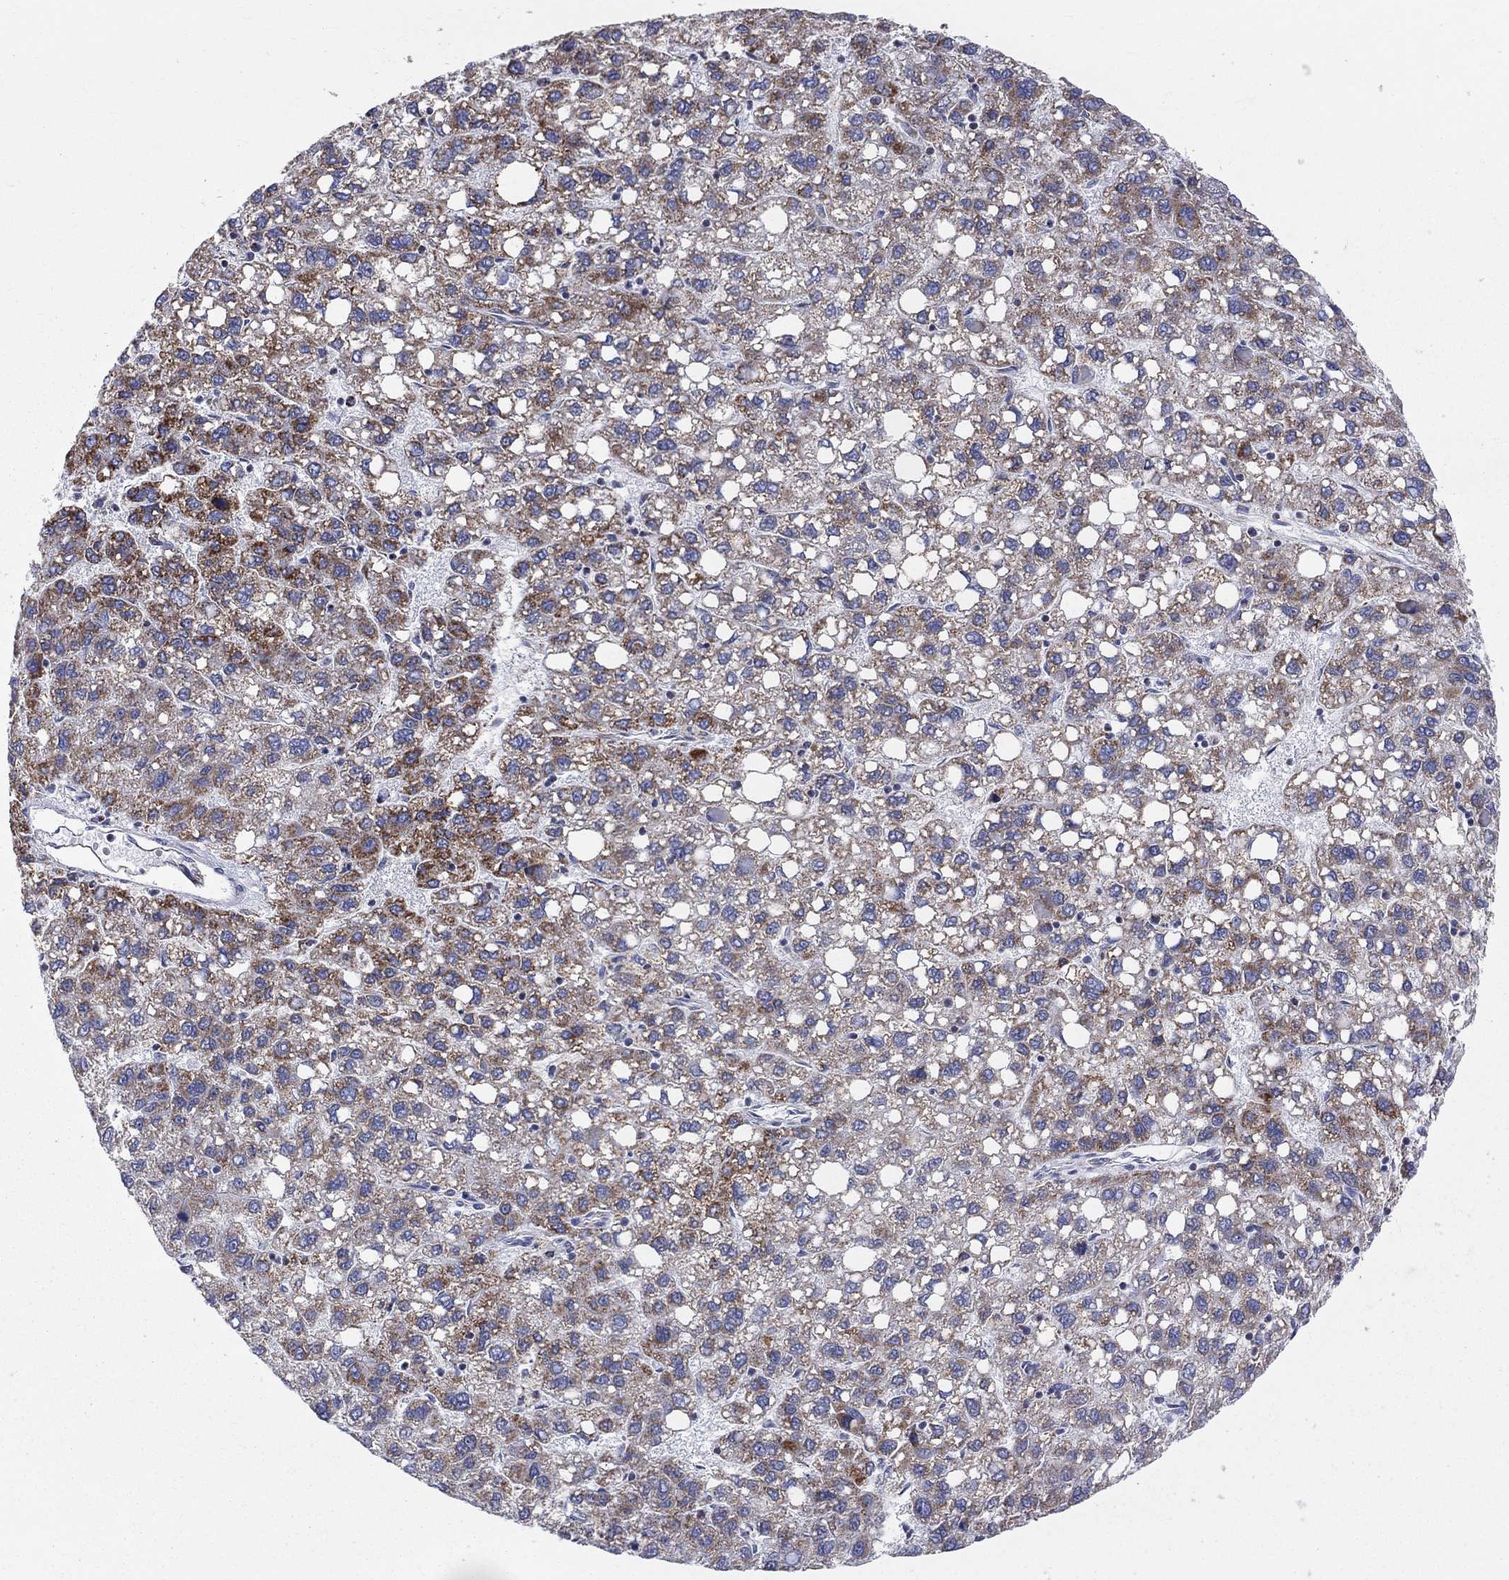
{"staining": {"intensity": "moderate", "quantity": ">75%", "location": "cytoplasmic/membranous"}, "tissue": "liver cancer", "cell_type": "Tumor cells", "image_type": "cancer", "snomed": [{"axis": "morphology", "description": "Carcinoma, Hepatocellular, NOS"}, {"axis": "topography", "description": "Liver"}], "caption": "The immunohistochemical stain labels moderate cytoplasmic/membranous expression in tumor cells of liver hepatocellular carcinoma tissue. The protein is shown in brown color, while the nuclei are stained blue.", "gene": "KISS1R", "patient": {"sex": "female", "age": 82}}